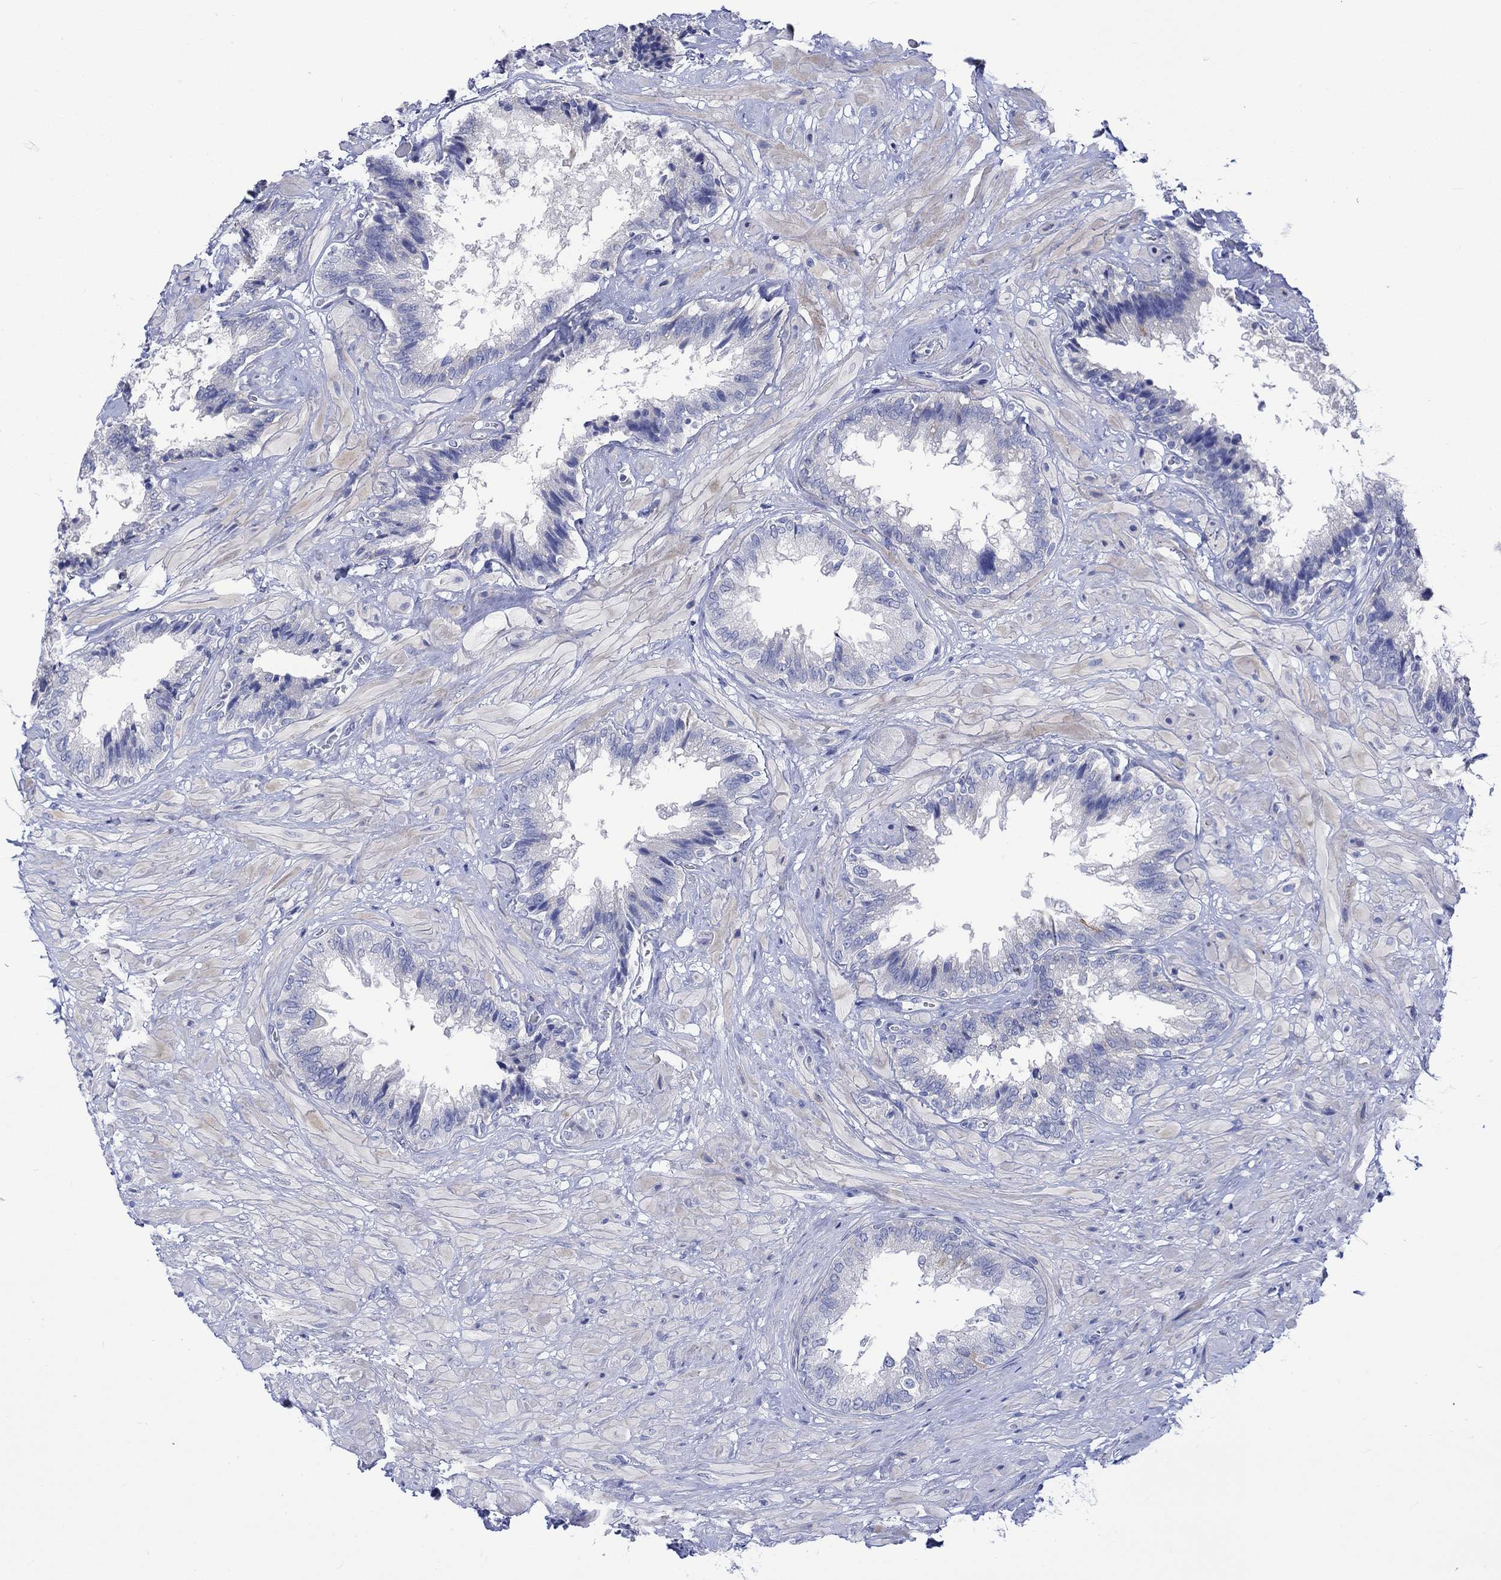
{"staining": {"intensity": "negative", "quantity": "none", "location": "none"}, "tissue": "seminal vesicle", "cell_type": "Glandular cells", "image_type": "normal", "snomed": [{"axis": "morphology", "description": "Normal tissue, NOS"}, {"axis": "topography", "description": "Seminal veicle"}], "caption": "Glandular cells are negative for brown protein staining in normal seminal vesicle. The staining is performed using DAB (3,3'-diaminobenzidine) brown chromogen with nuclei counter-stained in using hematoxylin.", "gene": "NRIP3", "patient": {"sex": "male", "age": 67}}